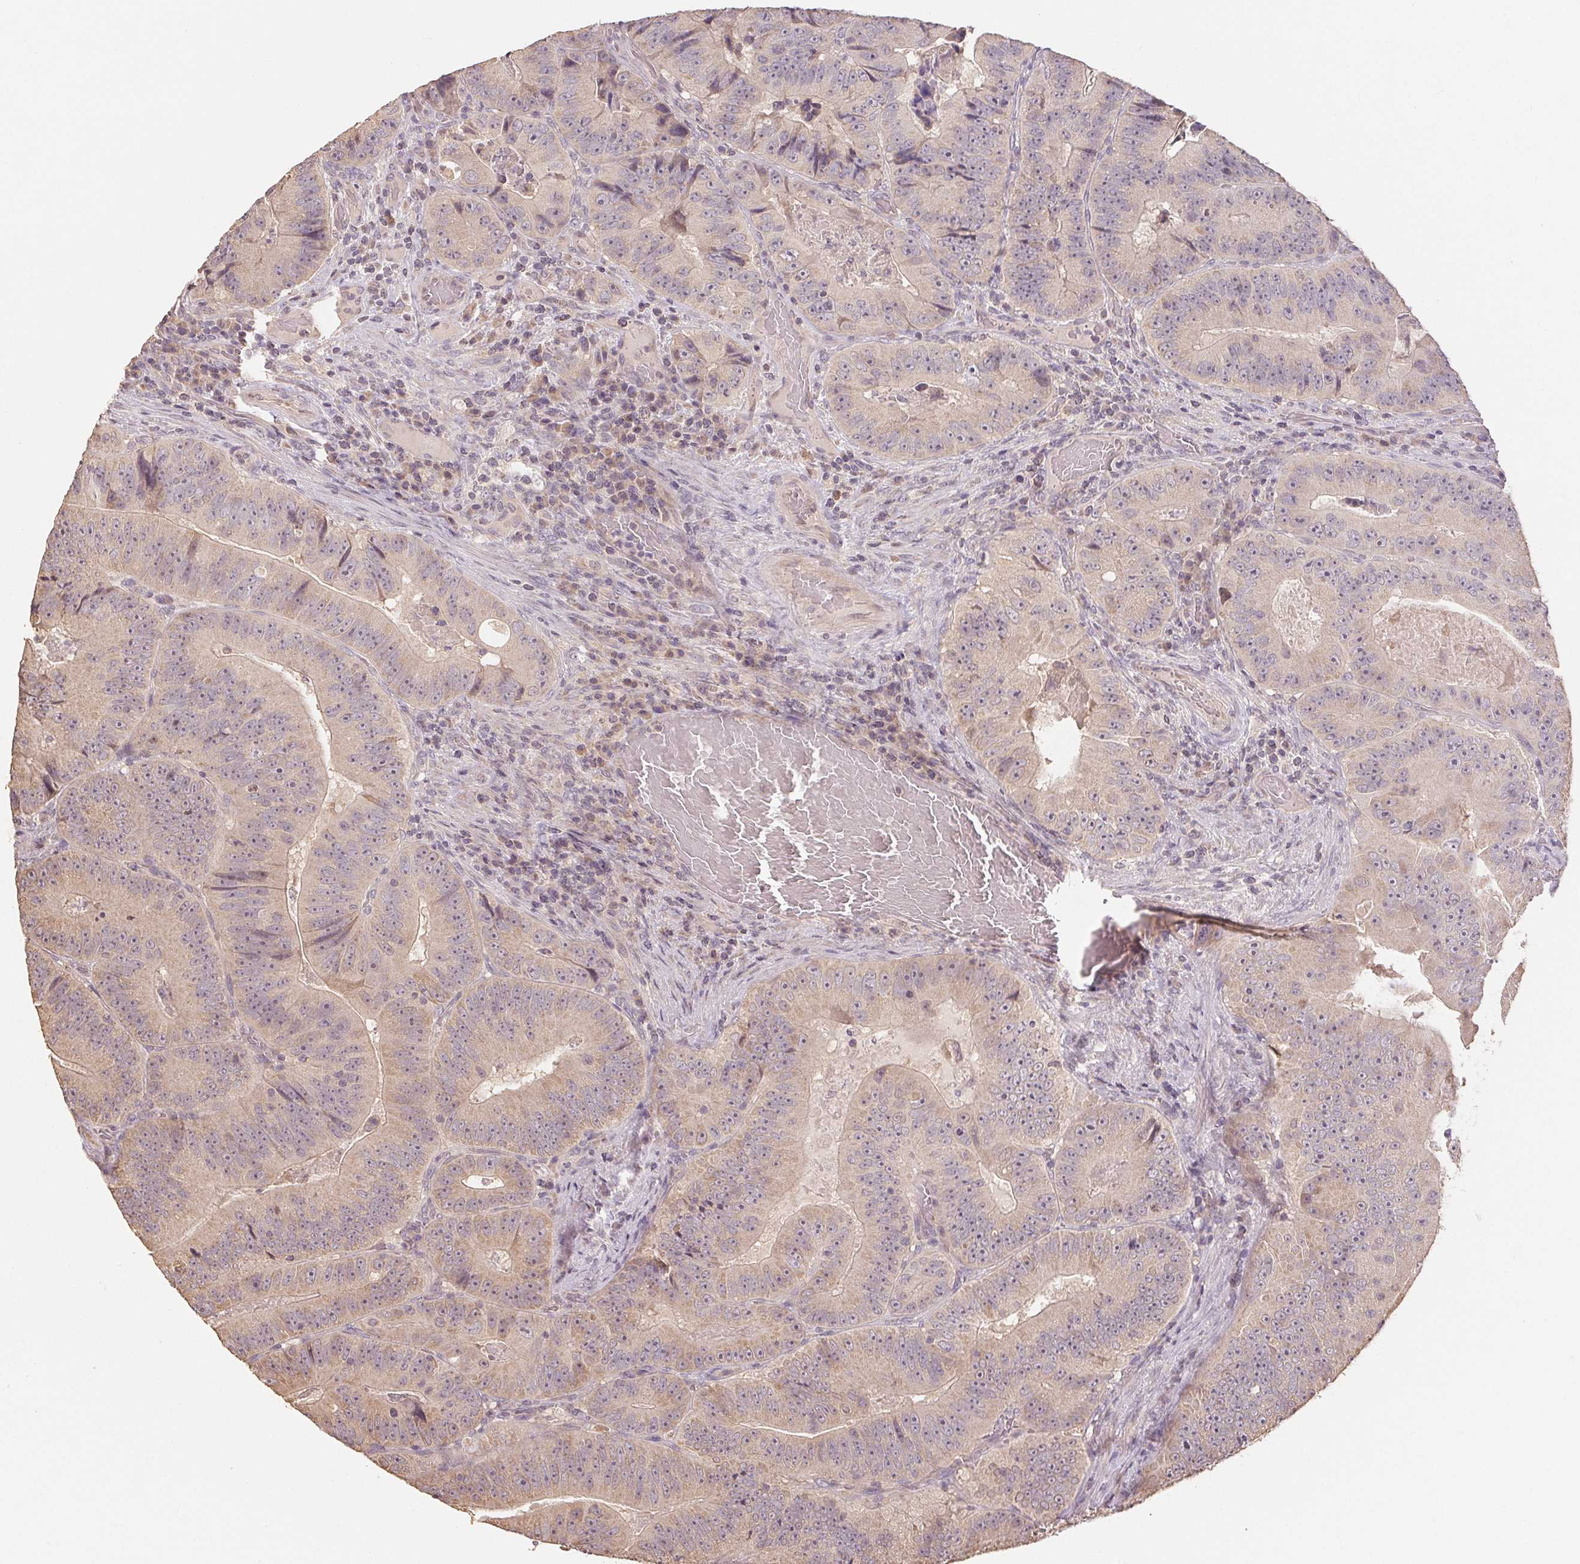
{"staining": {"intensity": "weak", "quantity": "25%-75%", "location": "cytoplasmic/membranous"}, "tissue": "colorectal cancer", "cell_type": "Tumor cells", "image_type": "cancer", "snomed": [{"axis": "morphology", "description": "Adenocarcinoma, NOS"}, {"axis": "topography", "description": "Colon"}], "caption": "Protein staining displays weak cytoplasmic/membranous staining in about 25%-75% of tumor cells in colorectal cancer.", "gene": "COX14", "patient": {"sex": "female", "age": 86}}